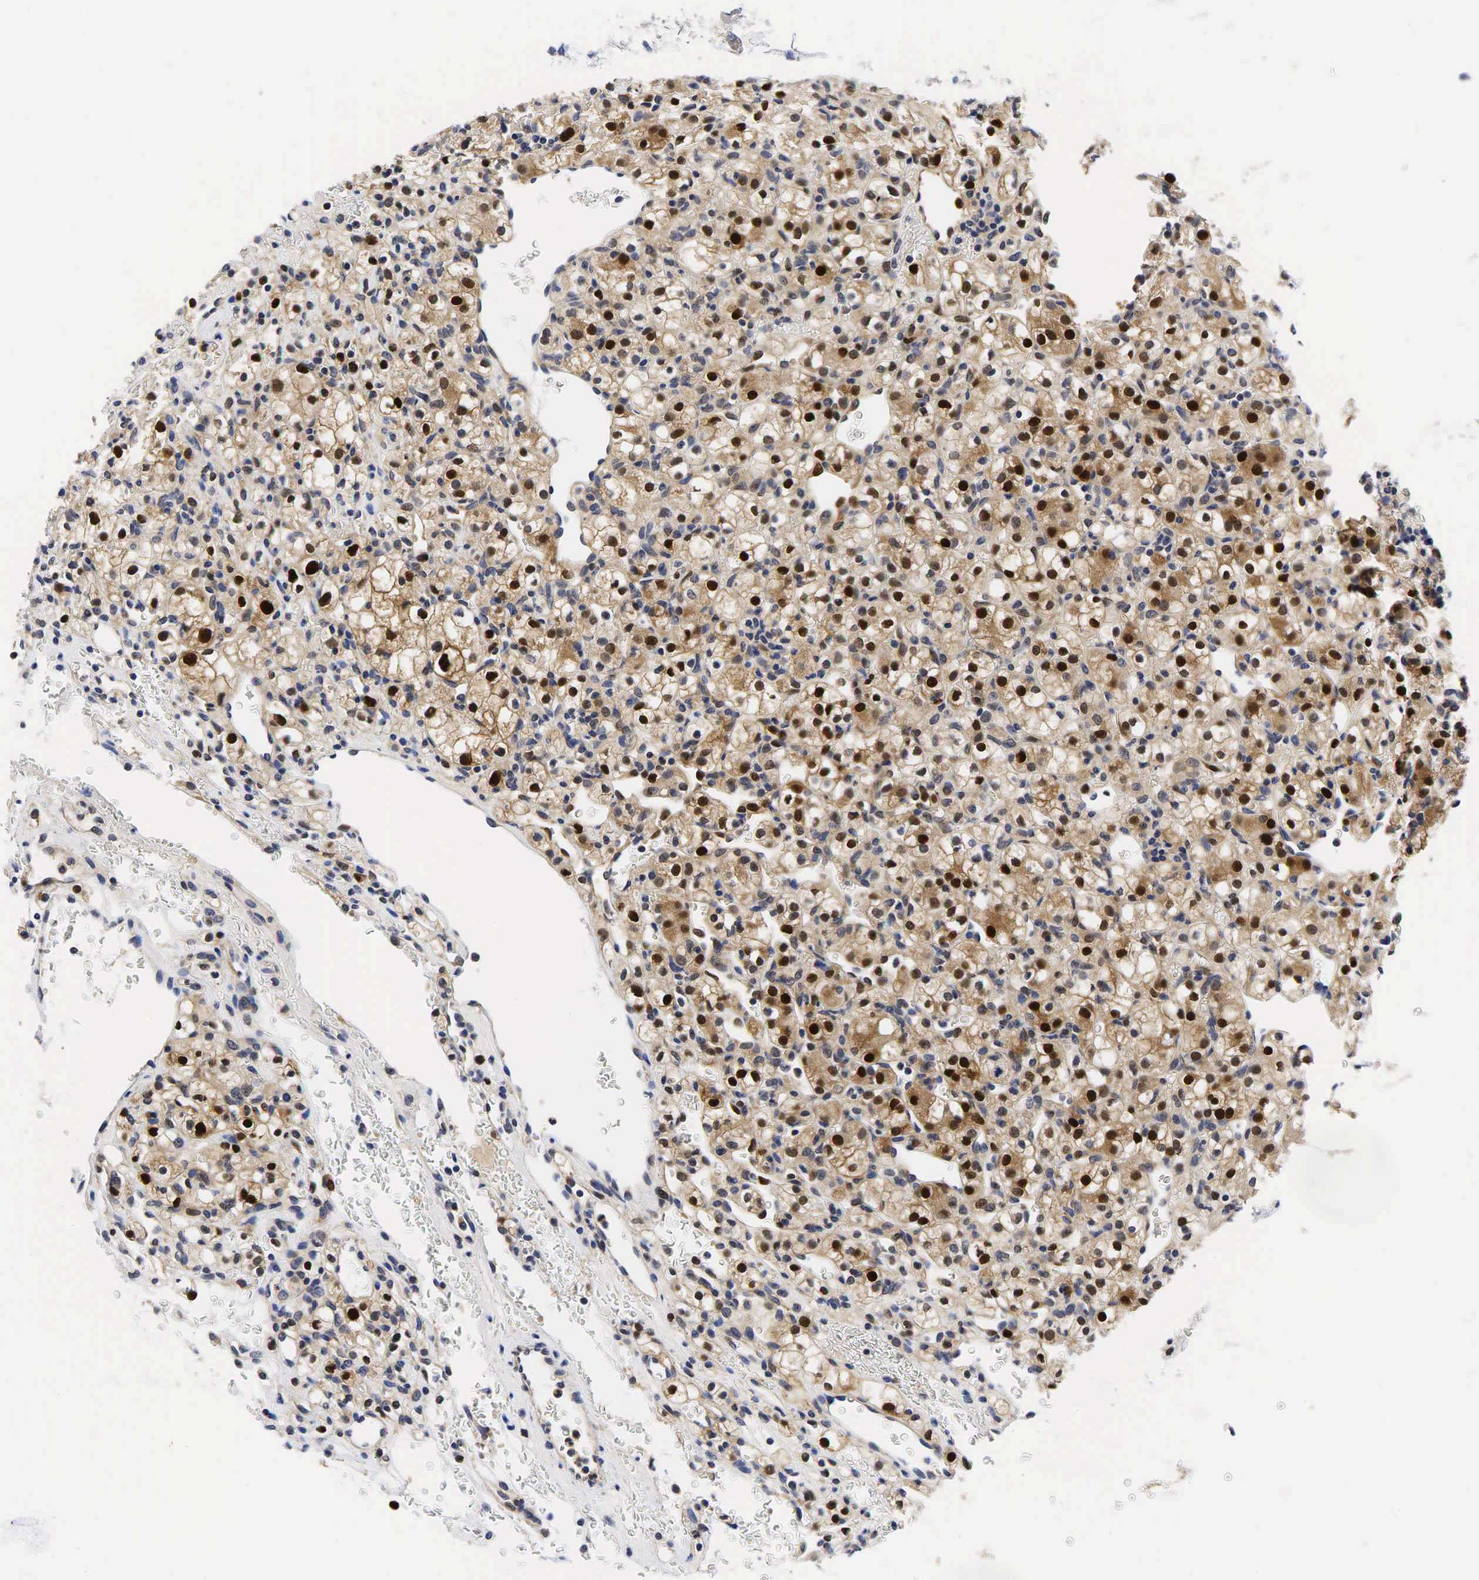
{"staining": {"intensity": "strong", "quantity": "25%-75%", "location": "cytoplasmic/membranous,nuclear"}, "tissue": "renal cancer", "cell_type": "Tumor cells", "image_type": "cancer", "snomed": [{"axis": "morphology", "description": "Adenocarcinoma, NOS"}, {"axis": "topography", "description": "Kidney"}], "caption": "Immunohistochemical staining of human adenocarcinoma (renal) shows strong cytoplasmic/membranous and nuclear protein positivity in approximately 25%-75% of tumor cells. The protein of interest is stained brown, and the nuclei are stained in blue (DAB IHC with brightfield microscopy, high magnification).", "gene": "CCND1", "patient": {"sex": "female", "age": 62}}